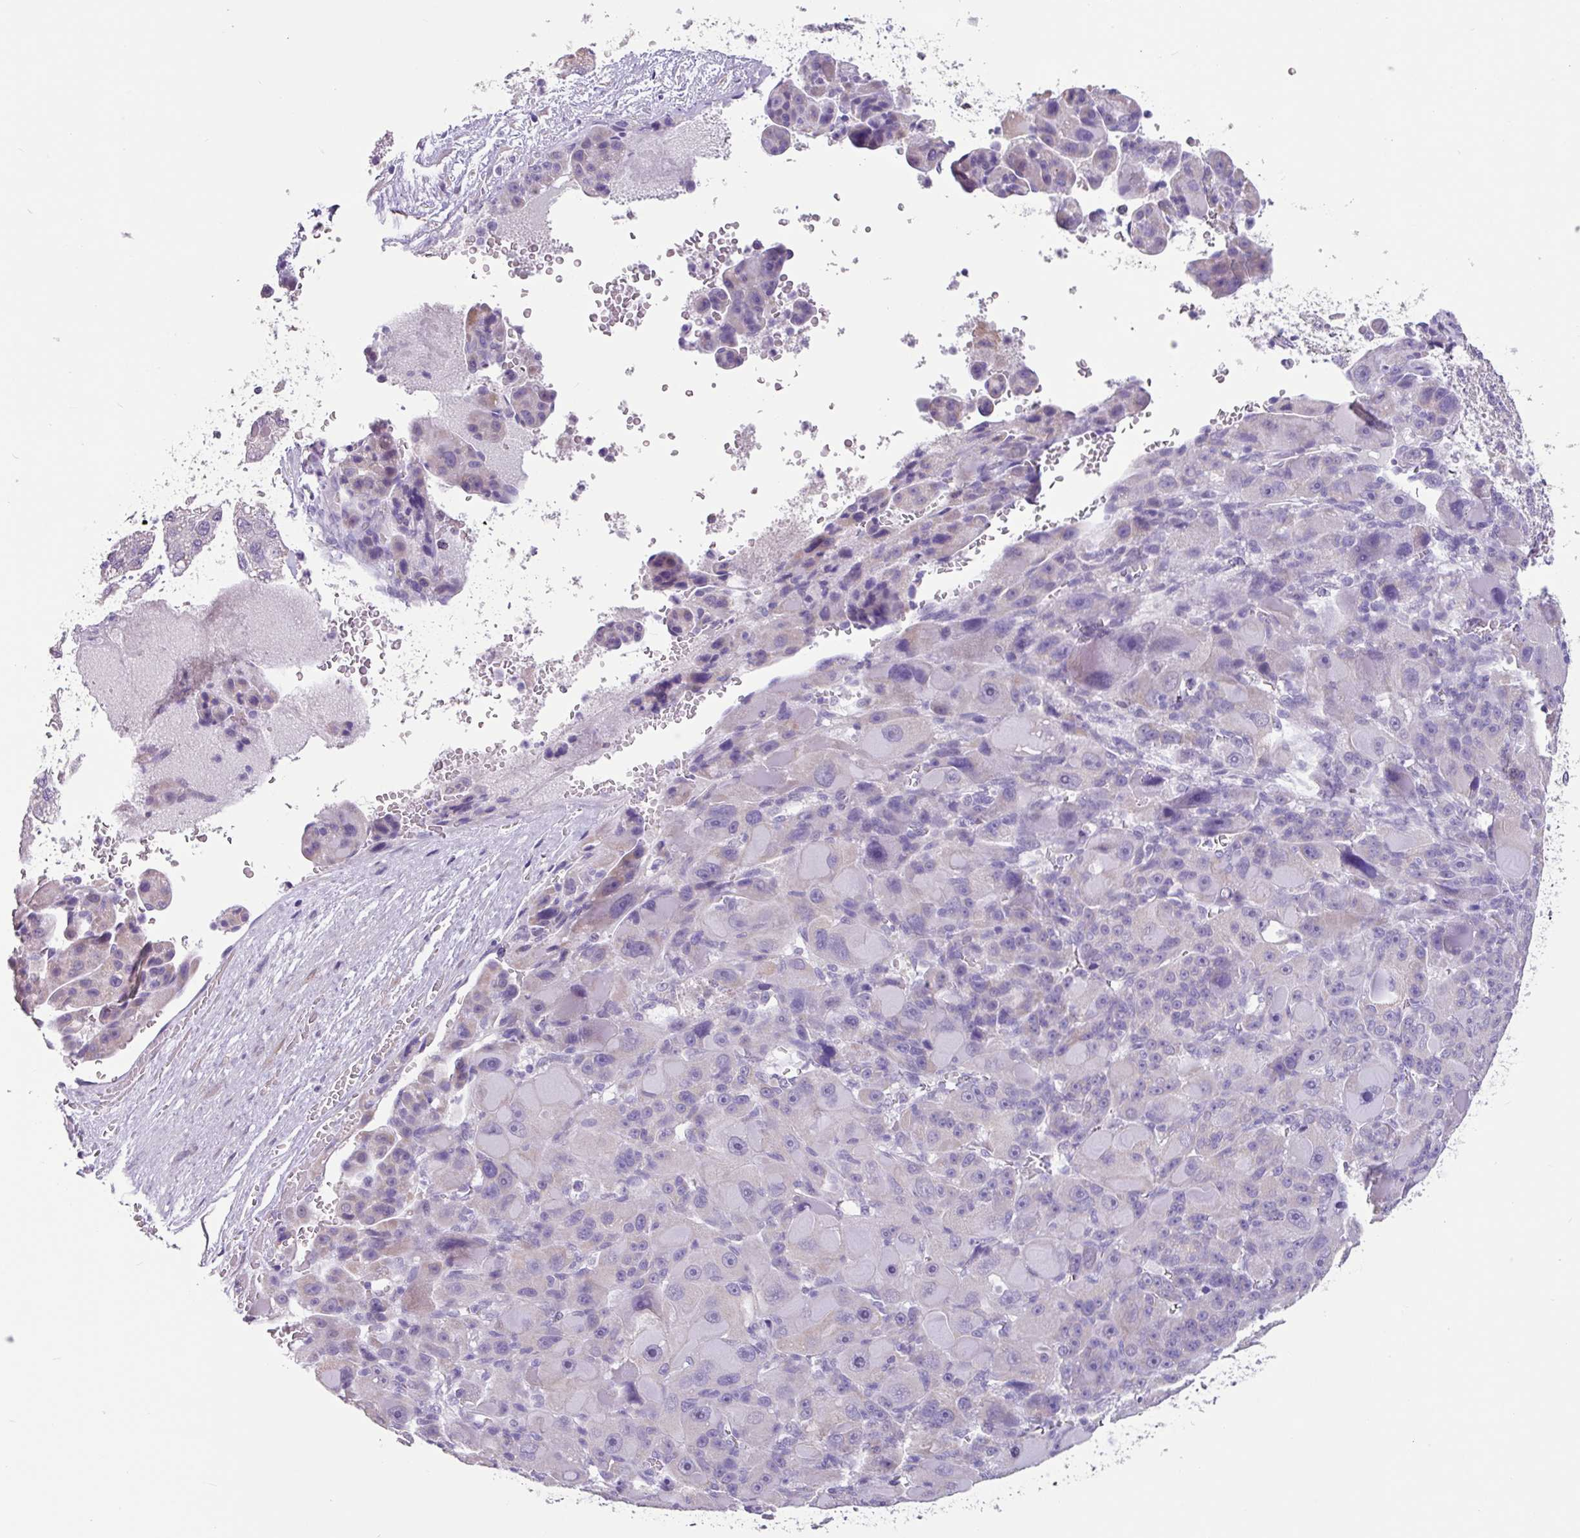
{"staining": {"intensity": "negative", "quantity": "none", "location": "none"}, "tissue": "liver cancer", "cell_type": "Tumor cells", "image_type": "cancer", "snomed": [{"axis": "morphology", "description": "Carcinoma, Hepatocellular, NOS"}, {"axis": "topography", "description": "Liver"}], "caption": "An IHC histopathology image of hepatocellular carcinoma (liver) is shown. There is no staining in tumor cells of hepatocellular carcinoma (liver).", "gene": "OTX1", "patient": {"sex": "male", "age": 76}}